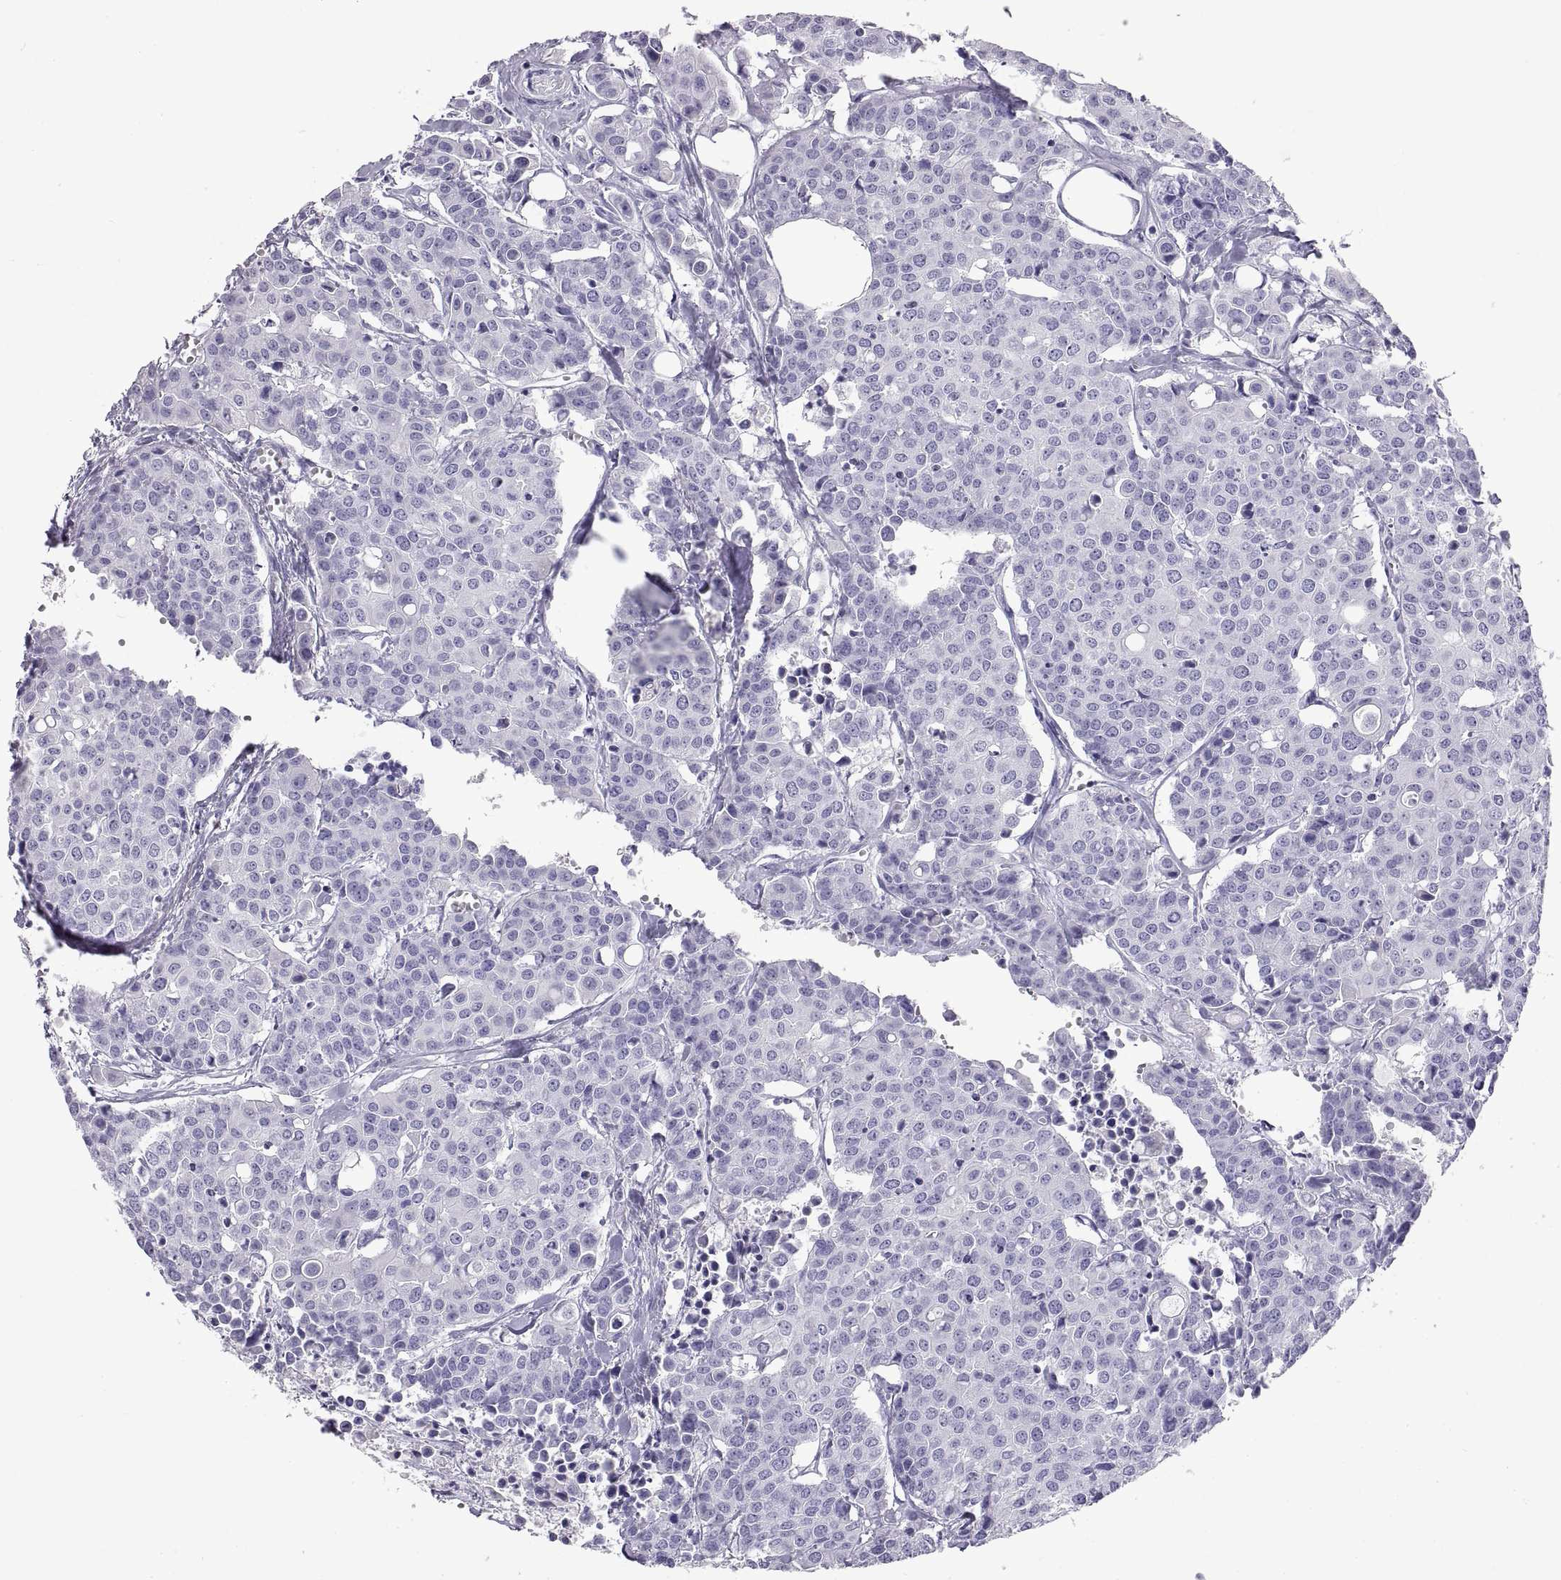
{"staining": {"intensity": "negative", "quantity": "none", "location": "none"}, "tissue": "carcinoid", "cell_type": "Tumor cells", "image_type": "cancer", "snomed": [{"axis": "morphology", "description": "Carcinoid, malignant, NOS"}, {"axis": "topography", "description": "Colon"}], "caption": "High power microscopy micrograph of an immunohistochemistry photomicrograph of malignant carcinoid, revealing no significant staining in tumor cells.", "gene": "RLBP1", "patient": {"sex": "male", "age": 81}}